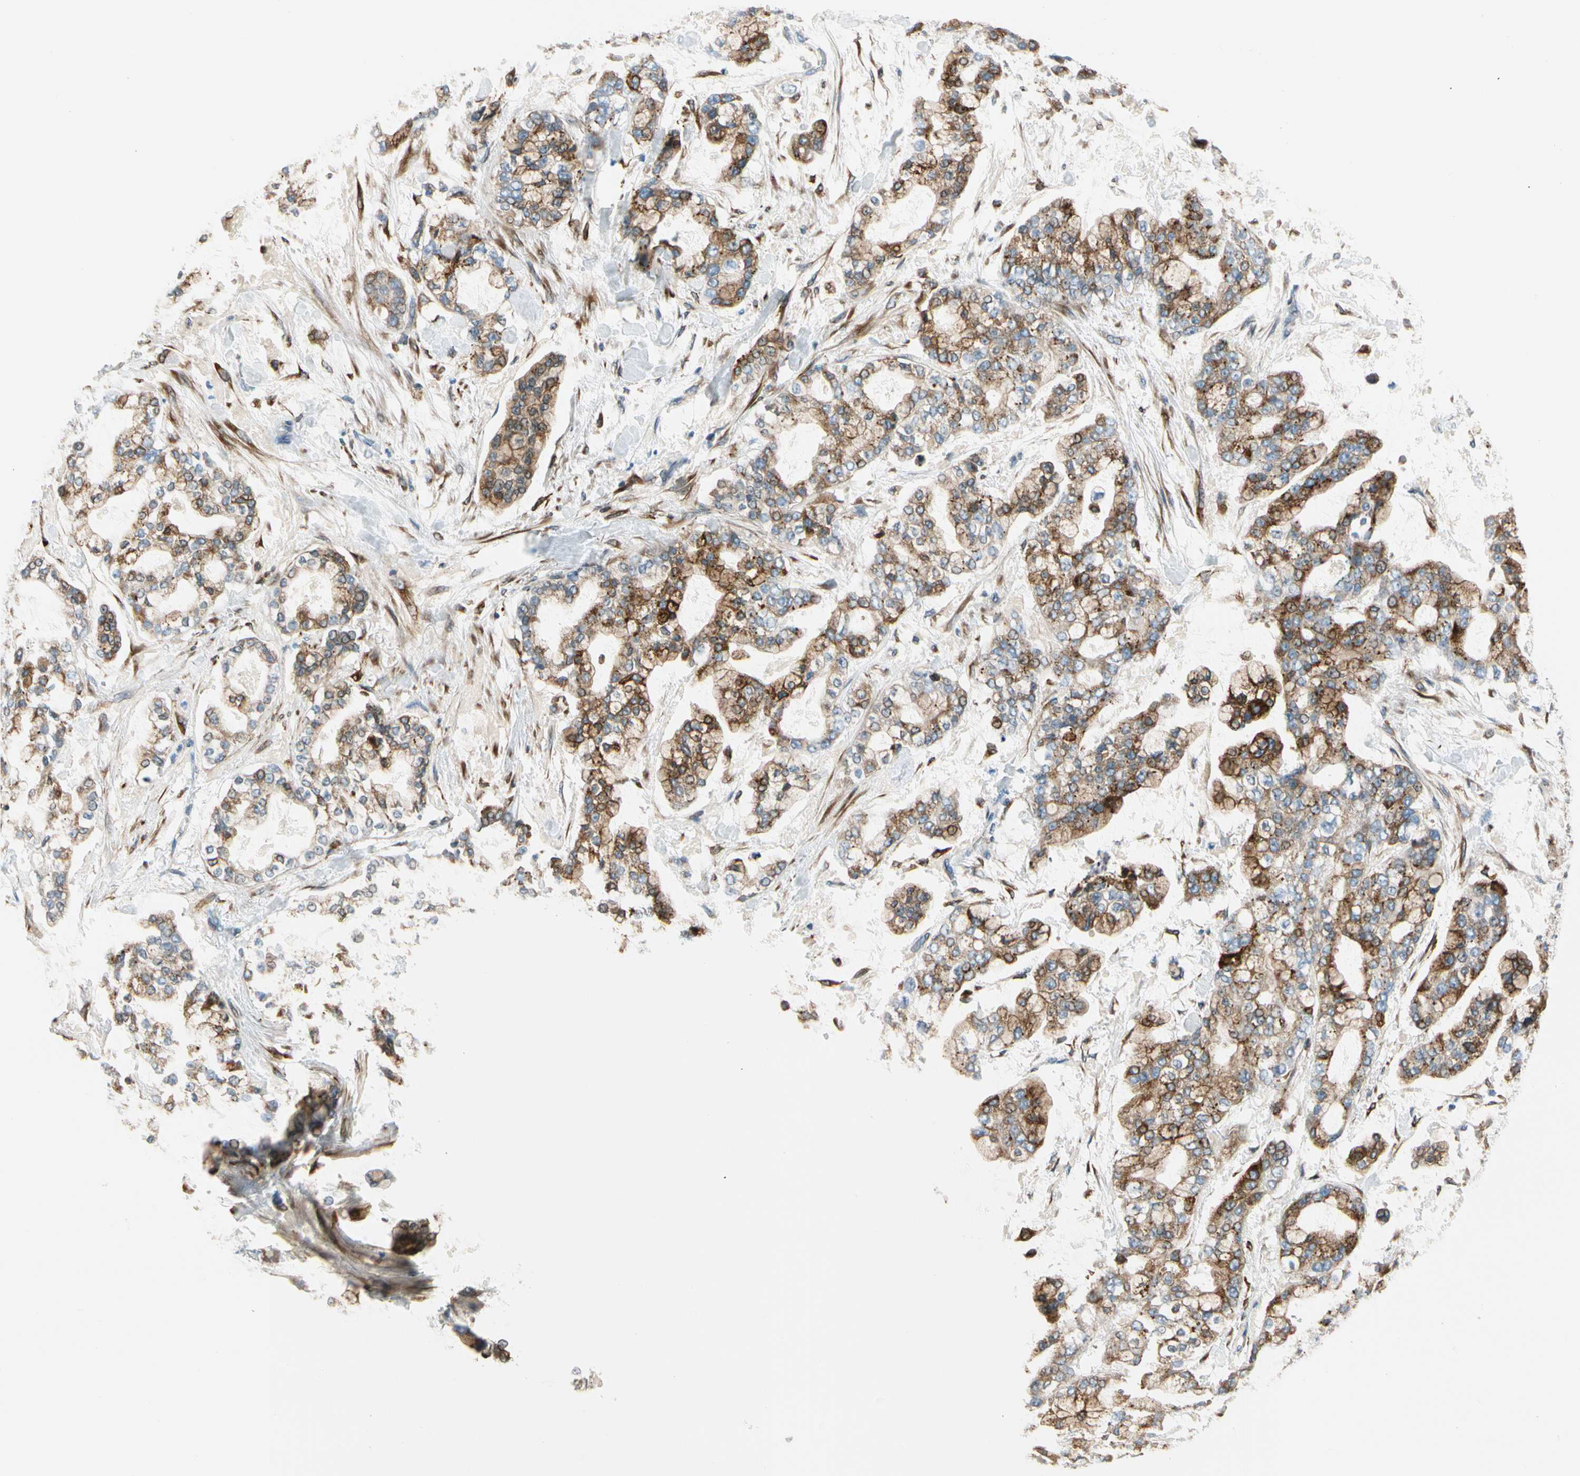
{"staining": {"intensity": "strong", "quantity": ">75%", "location": "cytoplasmic/membranous"}, "tissue": "stomach cancer", "cell_type": "Tumor cells", "image_type": "cancer", "snomed": [{"axis": "morphology", "description": "Normal tissue, NOS"}, {"axis": "morphology", "description": "Adenocarcinoma, NOS"}, {"axis": "topography", "description": "Stomach, upper"}, {"axis": "topography", "description": "Stomach"}], "caption": "Stomach cancer (adenocarcinoma) tissue reveals strong cytoplasmic/membranous expression in approximately >75% of tumor cells", "gene": "NUCB1", "patient": {"sex": "male", "age": 76}}